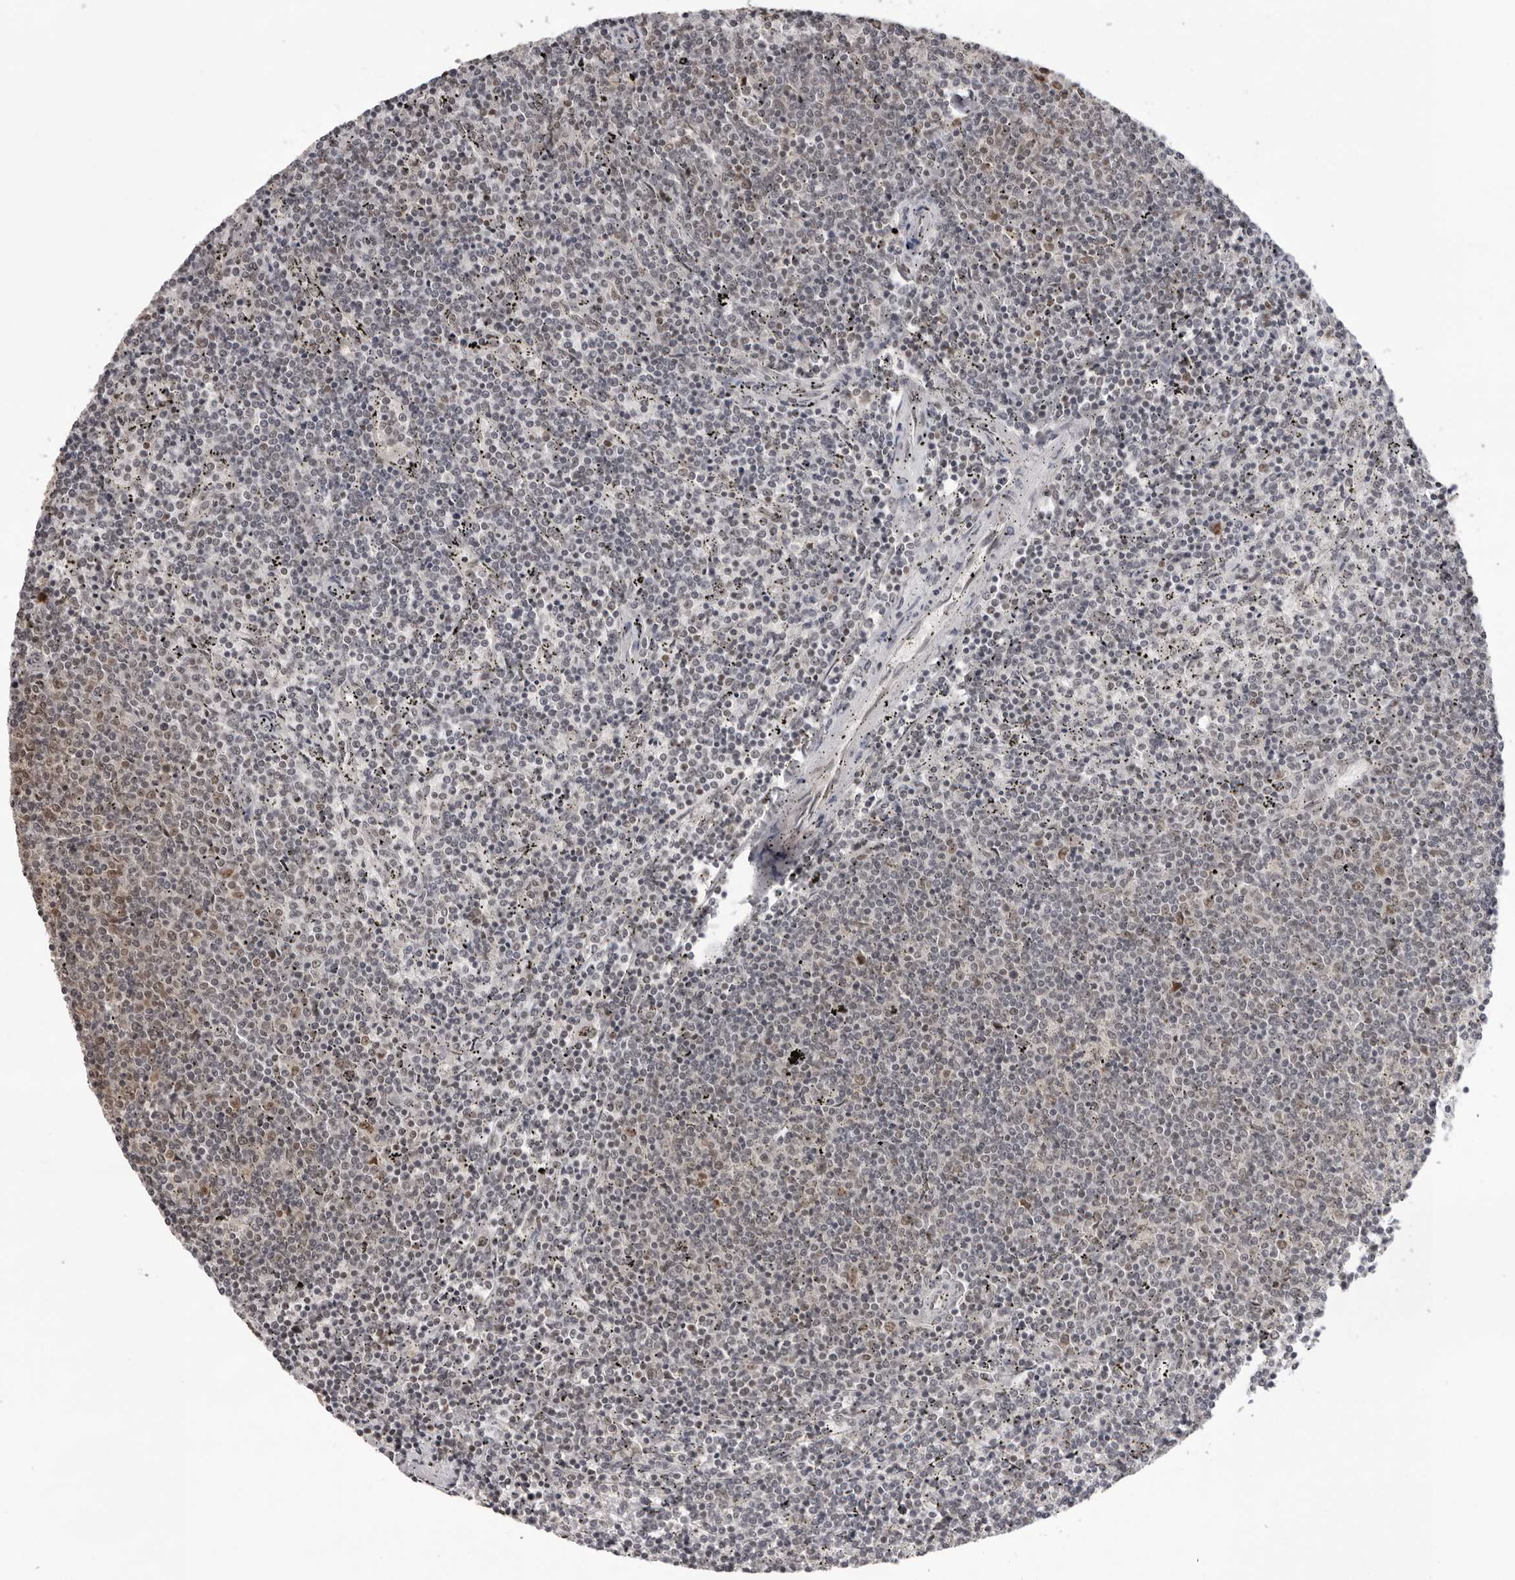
{"staining": {"intensity": "negative", "quantity": "none", "location": "none"}, "tissue": "lymphoma", "cell_type": "Tumor cells", "image_type": "cancer", "snomed": [{"axis": "morphology", "description": "Malignant lymphoma, non-Hodgkin's type, Low grade"}, {"axis": "topography", "description": "Spleen"}], "caption": "Tumor cells are negative for brown protein staining in lymphoma.", "gene": "EXOSC10", "patient": {"sex": "female", "age": 50}}